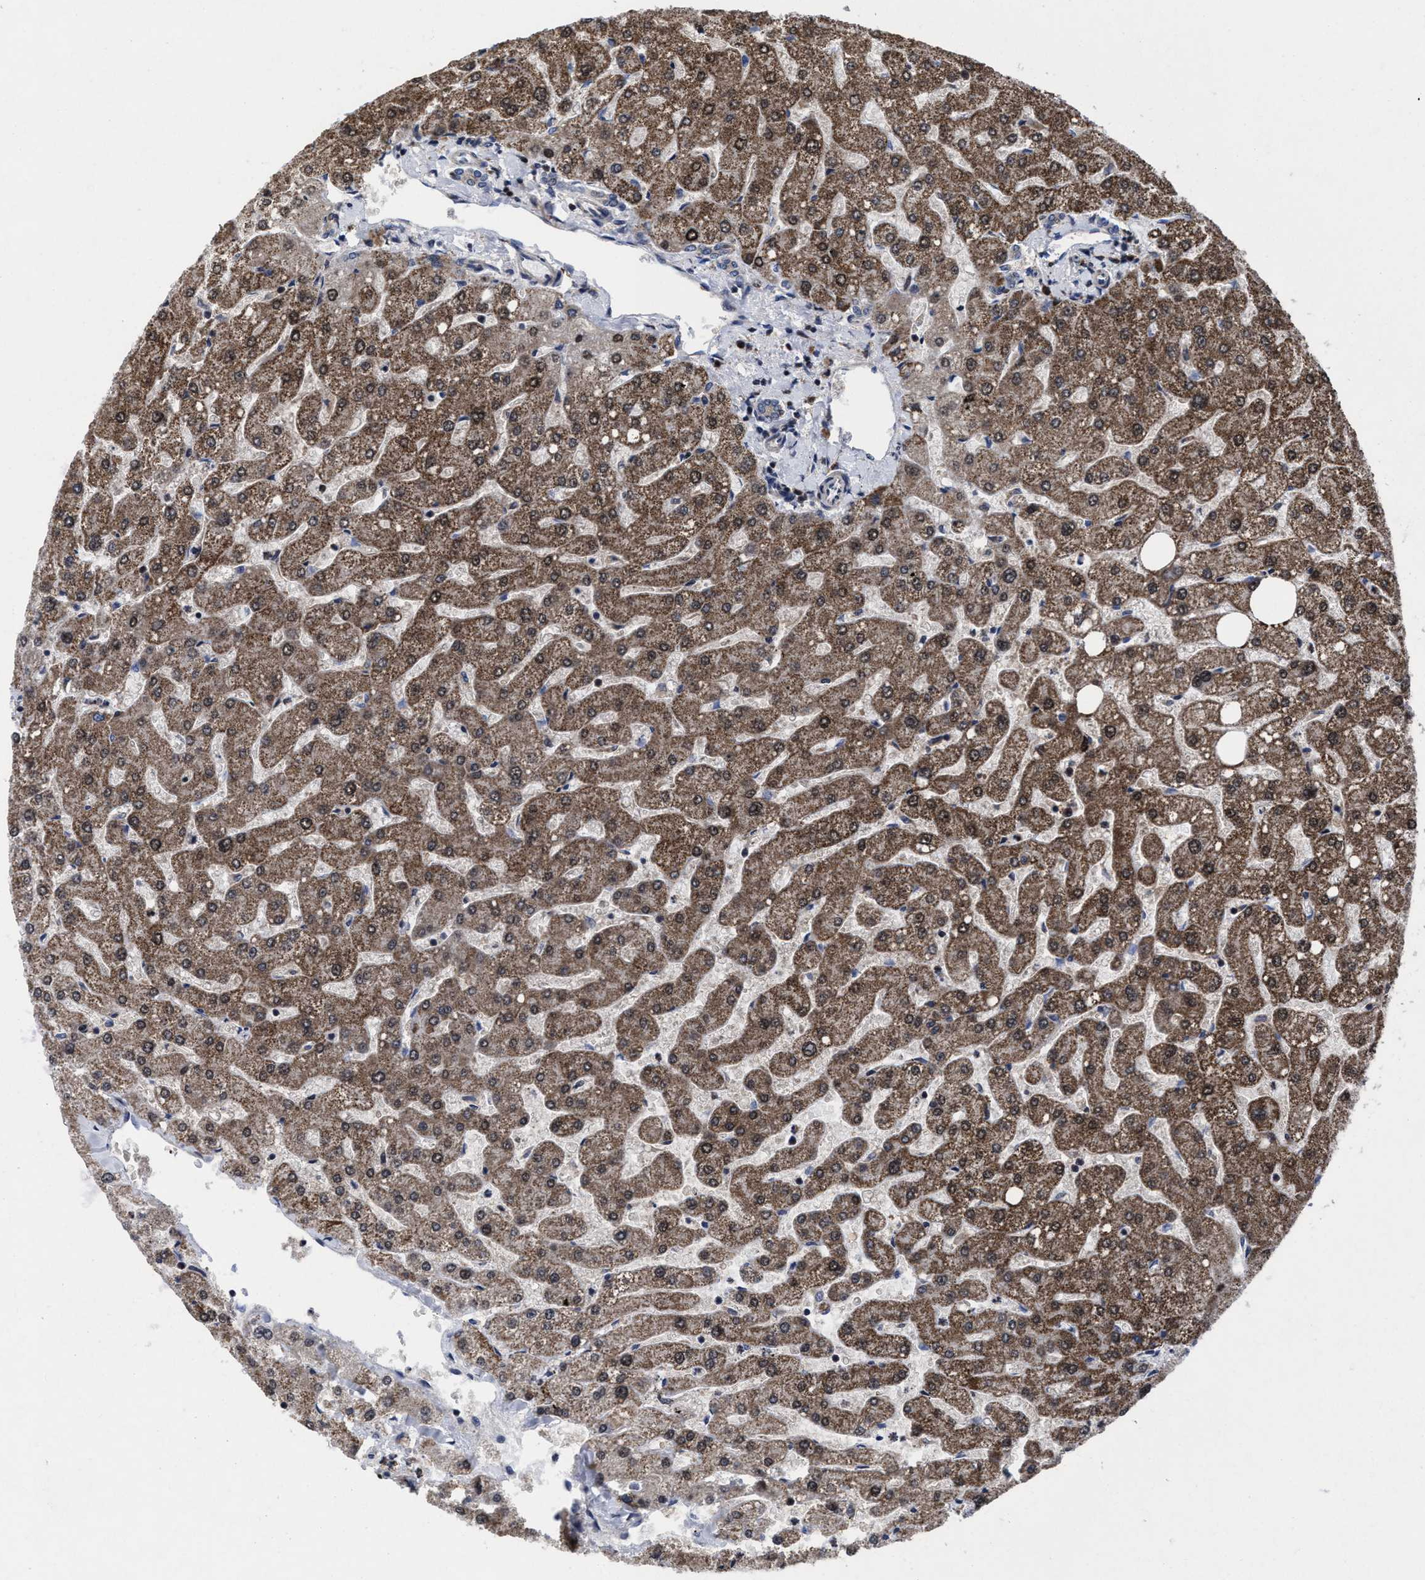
{"staining": {"intensity": "weak", "quantity": ">75%", "location": "cytoplasmic/membranous"}, "tissue": "liver", "cell_type": "Cholangiocytes", "image_type": "normal", "snomed": [{"axis": "morphology", "description": "Normal tissue, NOS"}, {"axis": "topography", "description": "Liver"}], "caption": "Immunohistochemistry (IHC) micrograph of unremarkable liver: liver stained using immunohistochemistry (IHC) reveals low levels of weak protein expression localized specifically in the cytoplasmic/membranous of cholangiocytes, appearing as a cytoplasmic/membranous brown color.", "gene": "MRPL50", "patient": {"sex": "male", "age": 55}}